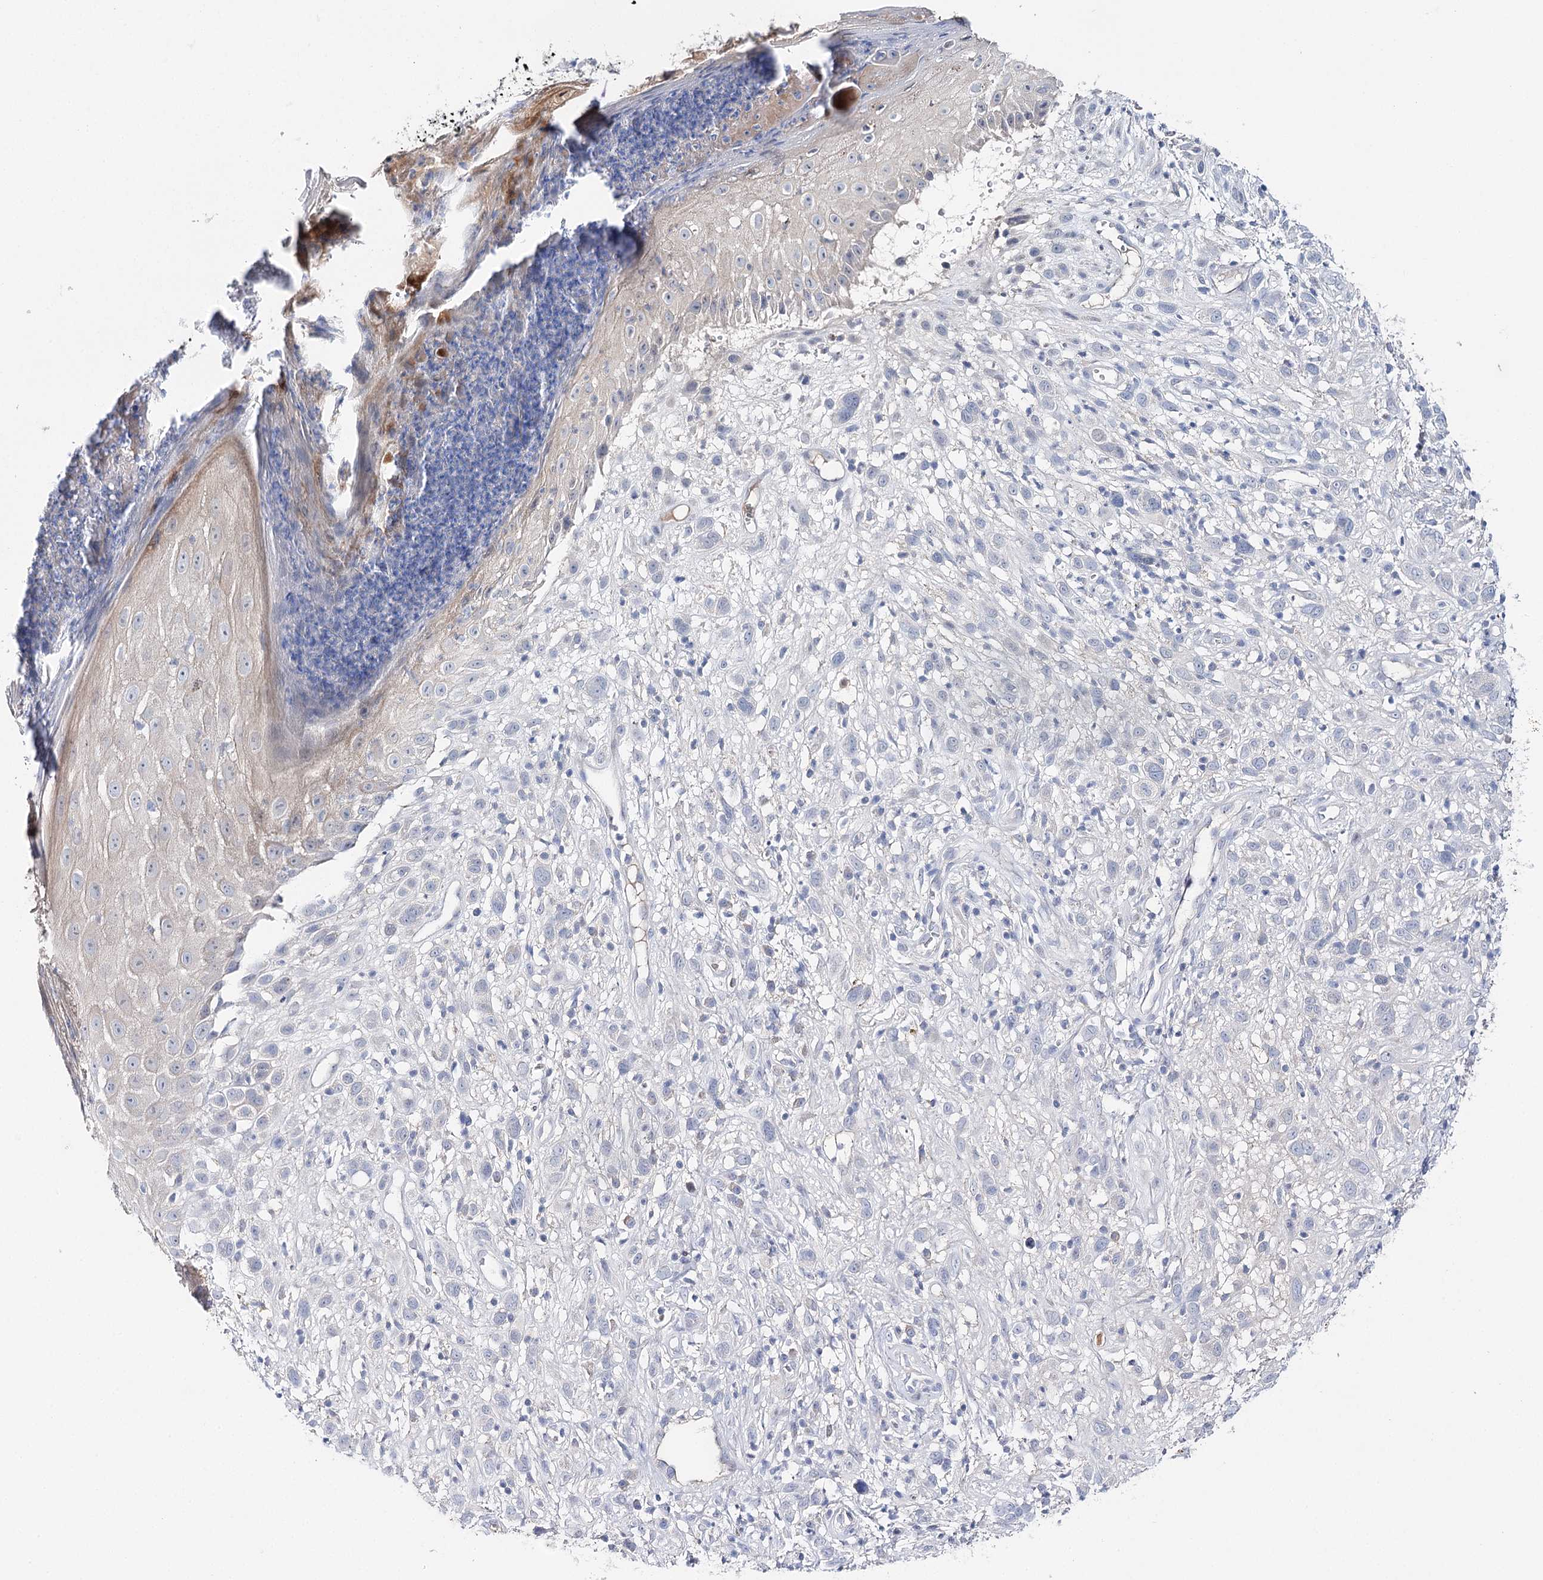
{"staining": {"intensity": "negative", "quantity": "none", "location": "none"}, "tissue": "melanoma", "cell_type": "Tumor cells", "image_type": "cancer", "snomed": [{"axis": "morphology", "description": "Malignant melanoma, NOS"}, {"axis": "topography", "description": "Skin of trunk"}], "caption": "A micrograph of malignant melanoma stained for a protein reveals no brown staining in tumor cells.", "gene": "LRRC14B", "patient": {"sex": "male", "age": 71}}